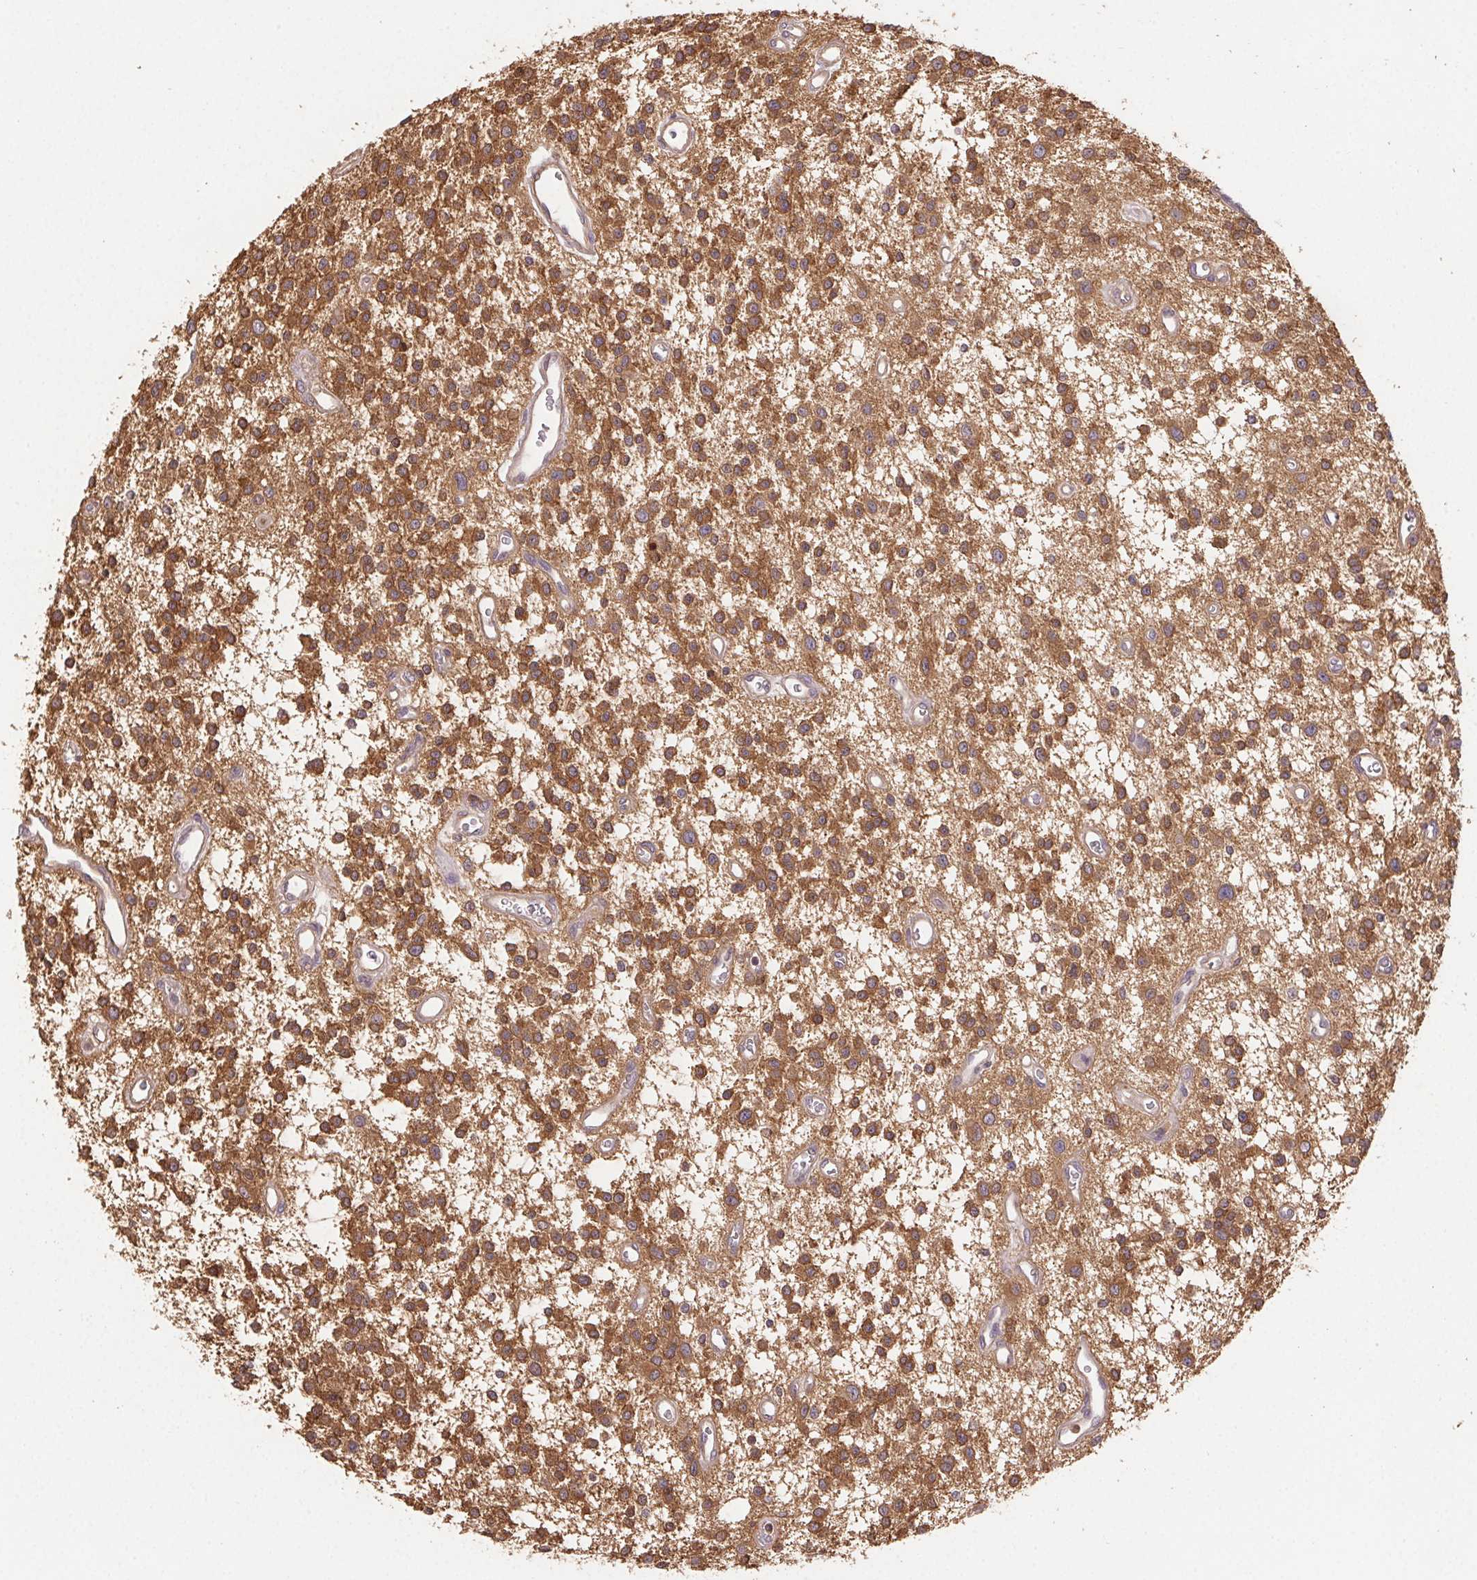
{"staining": {"intensity": "moderate", "quantity": ">75%", "location": "cytoplasmic/membranous"}, "tissue": "glioma", "cell_type": "Tumor cells", "image_type": "cancer", "snomed": [{"axis": "morphology", "description": "Glioma, malignant, Low grade"}, {"axis": "topography", "description": "Brain"}], "caption": "High-magnification brightfield microscopy of malignant glioma (low-grade) stained with DAB (3,3'-diaminobenzidine) (brown) and counterstained with hematoxylin (blue). tumor cells exhibit moderate cytoplasmic/membranous expression is appreciated in about>75% of cells. (Brightfield microscopy of DAB IHC at high magnification).", "gene": "GDI2", "patient": {"sex": "male", "age": 43}}